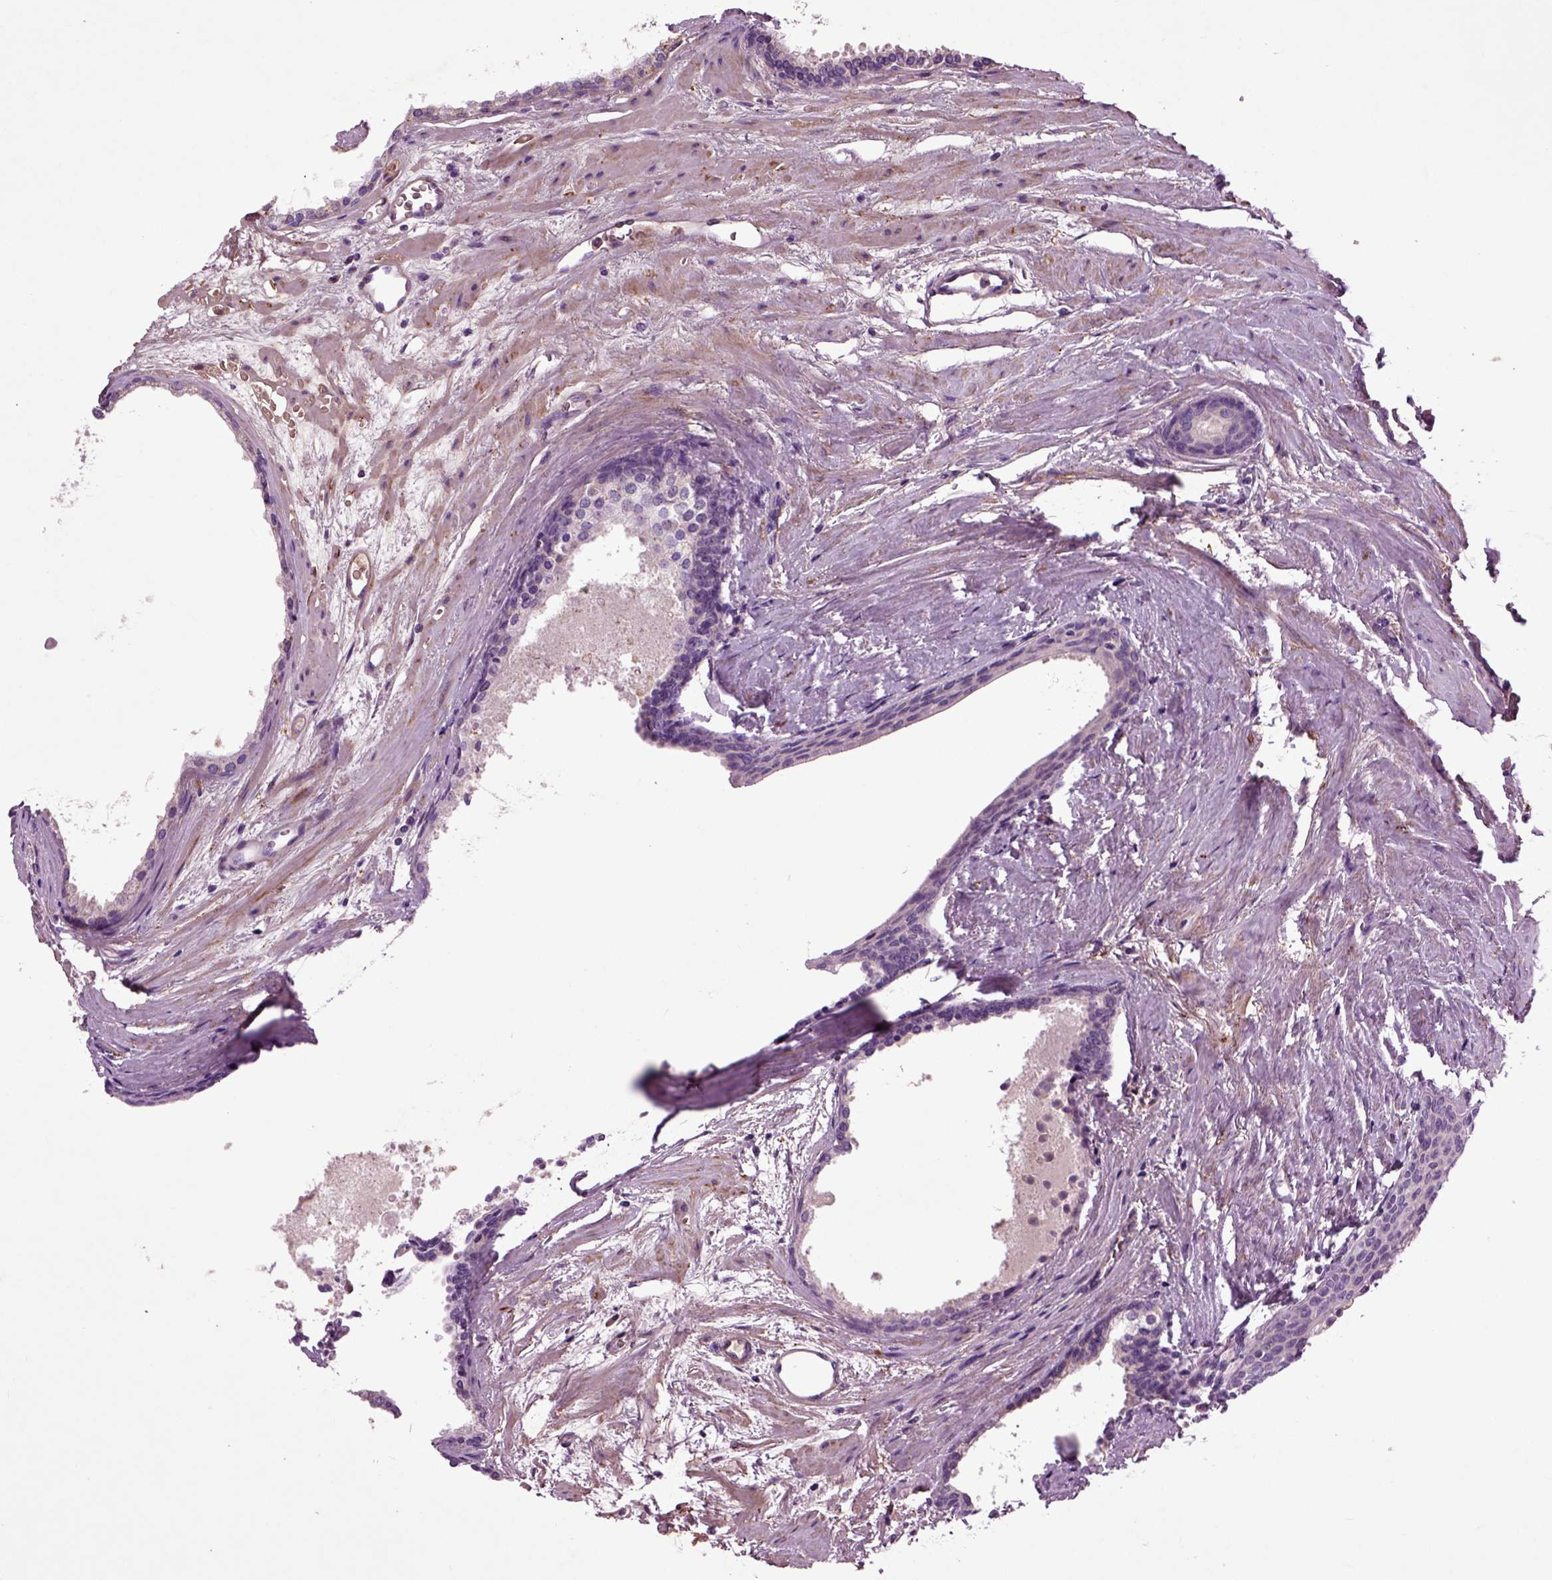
{"staining": {"intensity": "negative", "quantity": "none", "location": "none"}, "tissue": "prostate cancer", "cell_type": "Tumor cells", "image_type": "cancer", "snomed": [{"axis": "morphology", "description": "Adenocarcinoma, Low grade"}, {"axis": "topography", "description": "Prostate"}], "caption": "Tumor cells are negative for brown protein staining in prostate low-grade adenocarcinoma.", "gene": "SPON1", "patient": {"sex": "male", "age": 56}}